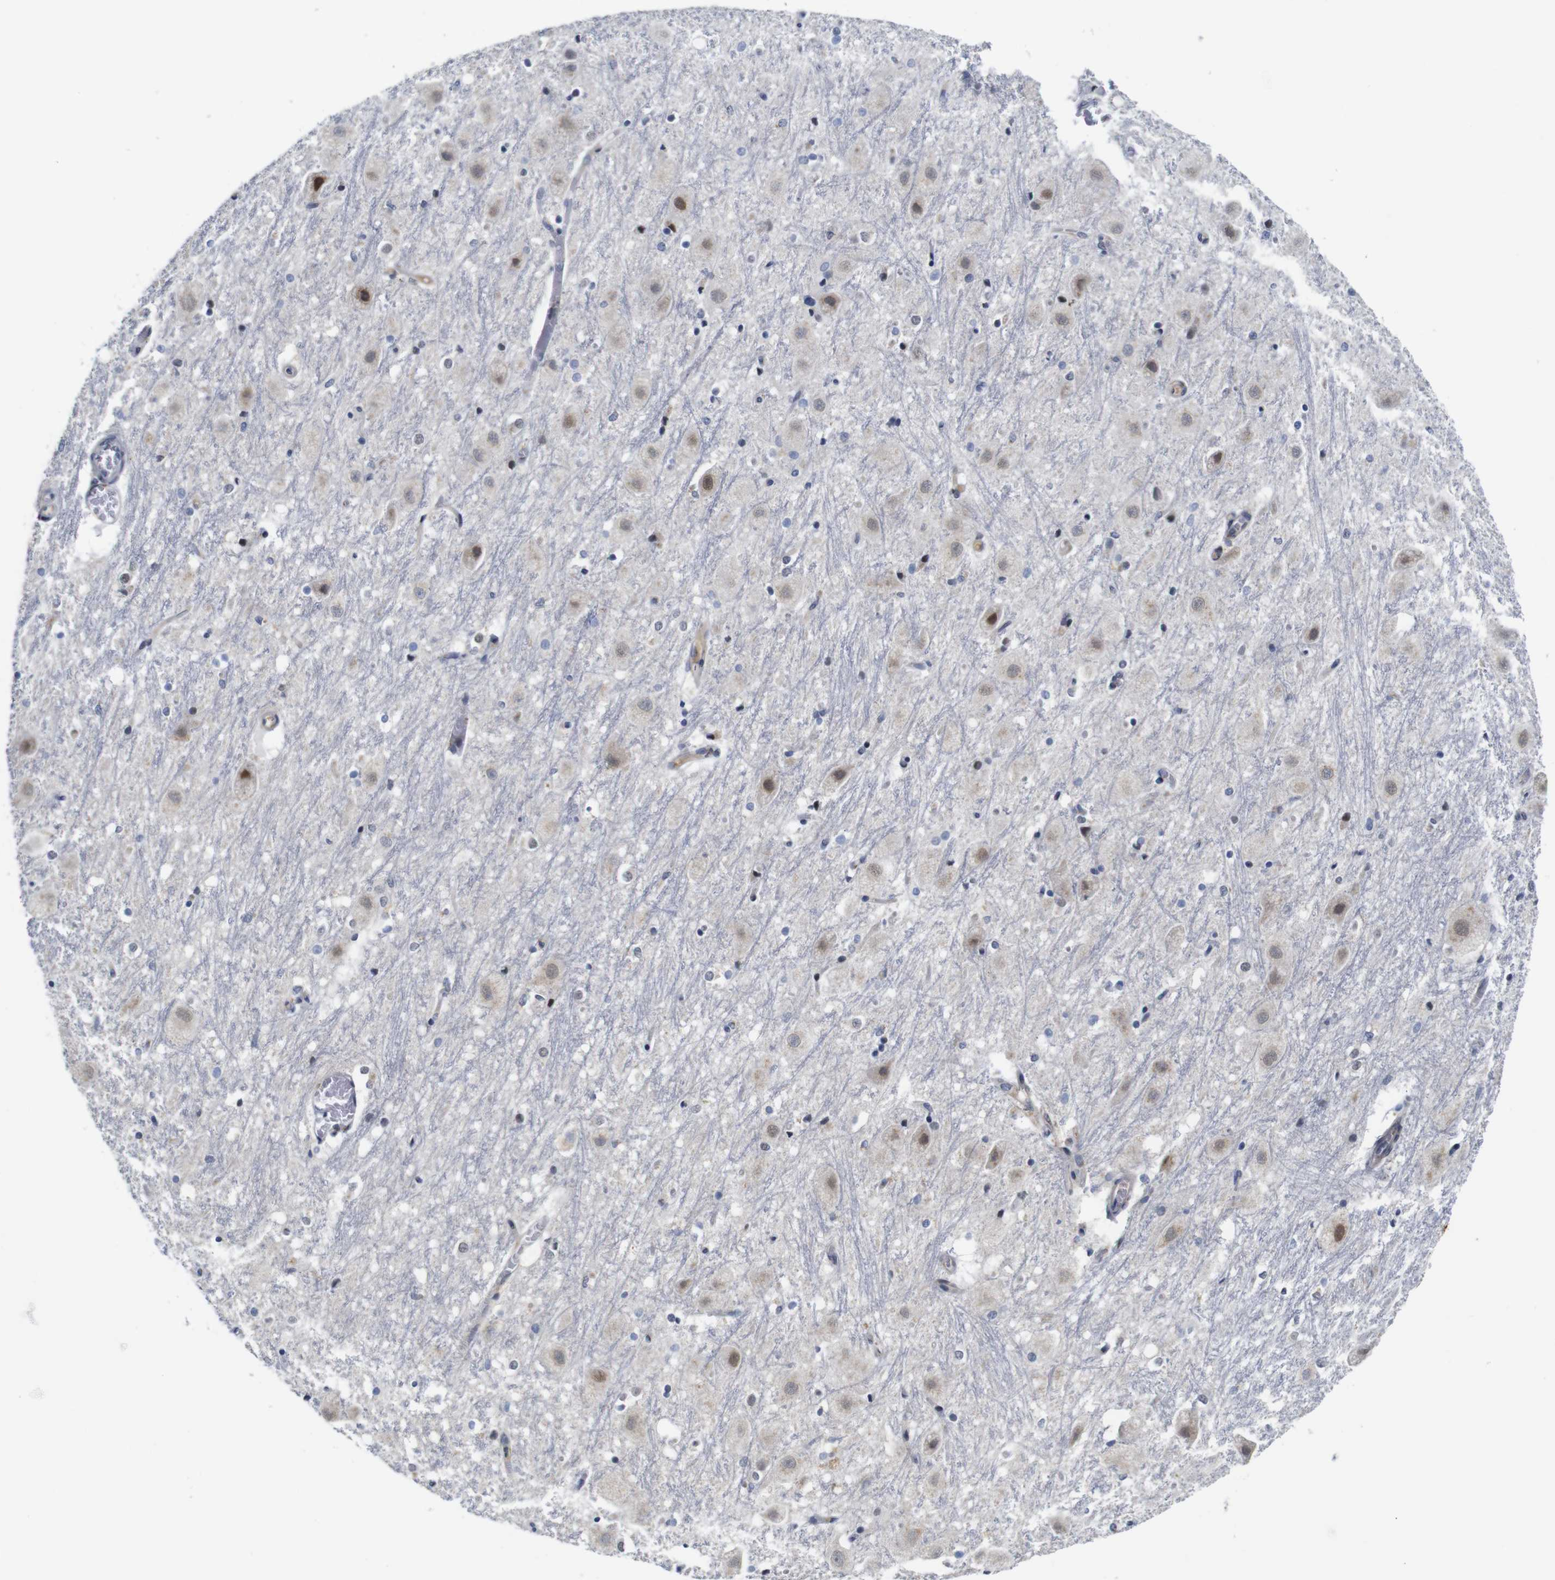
{"staining": {"intensity": "negative", "quantity": "none", "location": "none"}, "tissue": "hippocampus", "cell_type": "Glial cells", "image_type": "normal", "snomed": [{"axis": "morphology", "description": "Normal tissue, NOS"}, {"axis": "topography", "description": "Hippocampus"}], "caption": "Immunohistochemistry micrograph of unremarkable hippocampus stained for a protein (brown), which displays no expression in glial cells. The staining was performed using DAB (3,3'-diaminobenzidine) to visualize the protein expression in brown, while the nuclei were stained in blue with hematoxylin (Magnification: 20x).", "gene": "FURIN", "patient": {"sex": "female", "age": 19}}